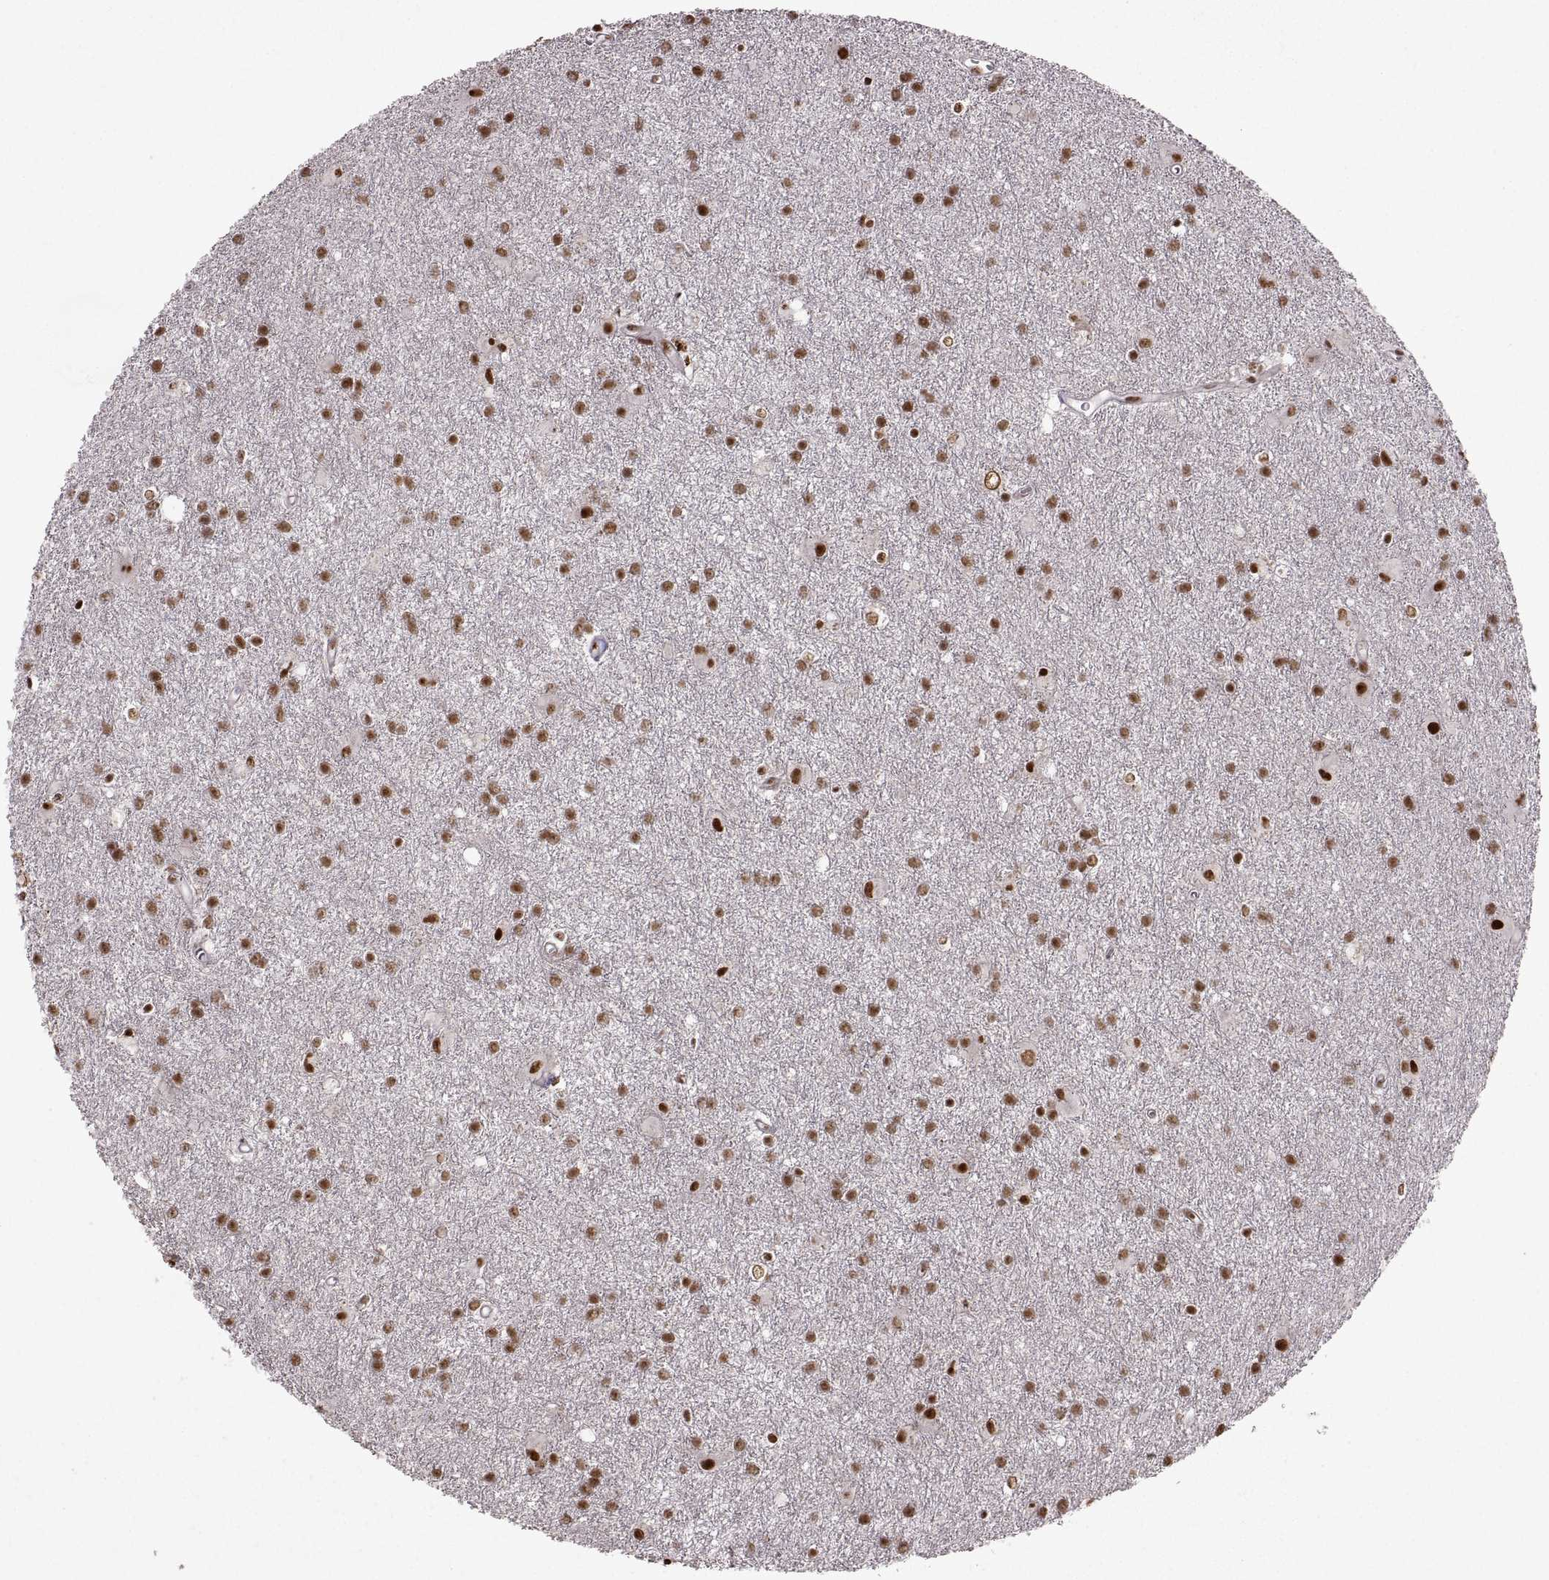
{"staining": {"intensity": "strong", "quantity": ">75%", "location": "nuclear"}, "tissue": "glioma", "cell_type": "Tumor cells", "image_type": "cancer", "snomed": [{"axis": "morphology", "description": "Glioma, malignant, Low grade"}, {"axis": "topography", "description": "Brain"}], "caption": "Protein expression analysis of human glioma reveals strong nuclear positivity in approximately >75% of tumor cells. (Brightfield microscopy of DAB IHC at high magnification).", "gene": "MT1E", "patient": {"sex": "male", "age": 58}}